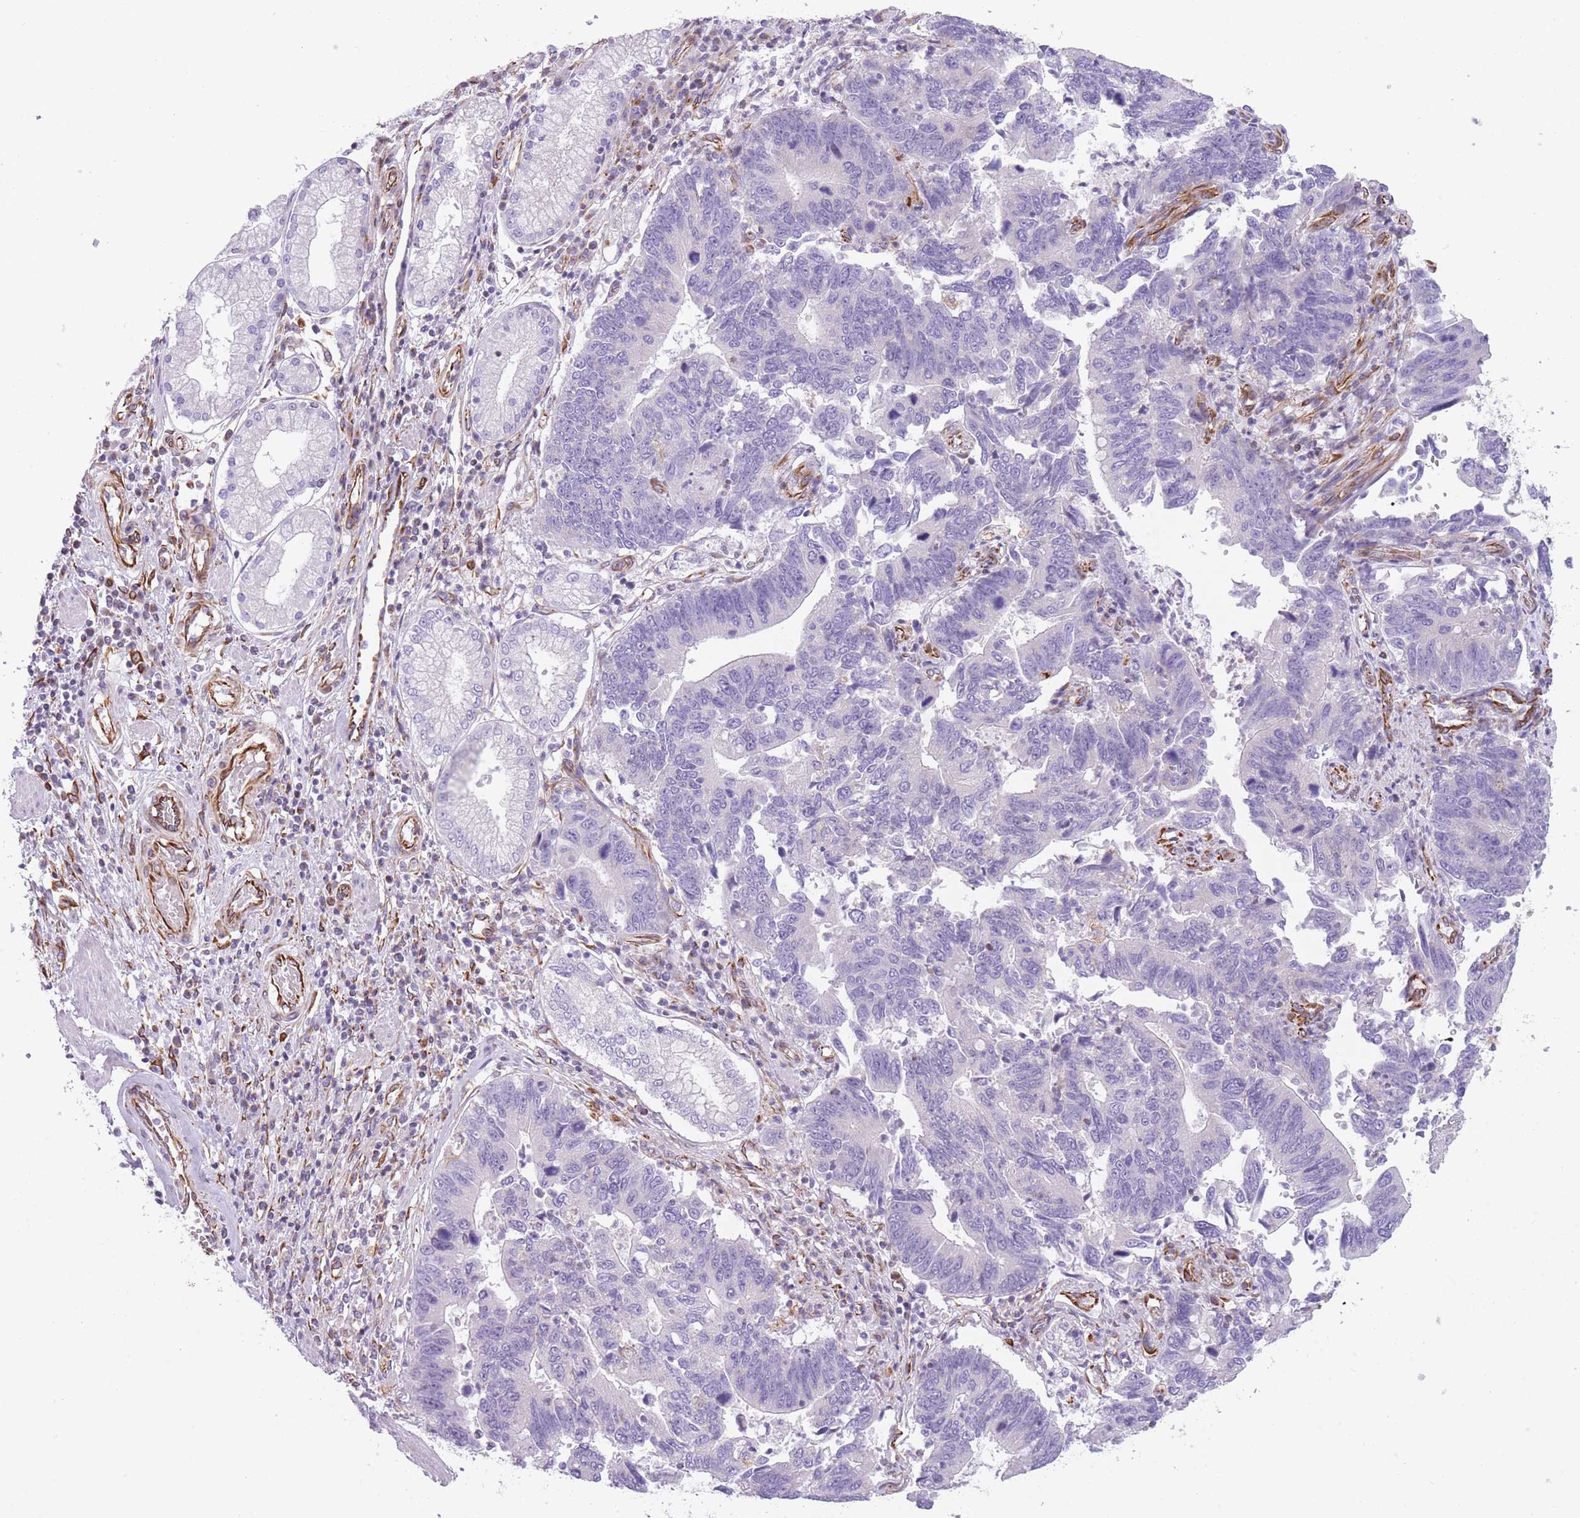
{"staining": {"intensity": "negative", "quantity": "none", "location": "none"}, "tissue": "stomach cancer", "cell_type": "Tumor cells", "image_type": "cancer", "snomed": [{"axis": "morphology", "description": "Adenocarcinoma, NOS"}, {"axis": "topography", "description": "Stomach"}], "caption": "IHC of adenocarcinoma (stomach) demonstrates no staining in tumor cells. Nuclei are stained in blue.", "gene": "PTCD1", "patient": {"sex": "male", "age": 59}}